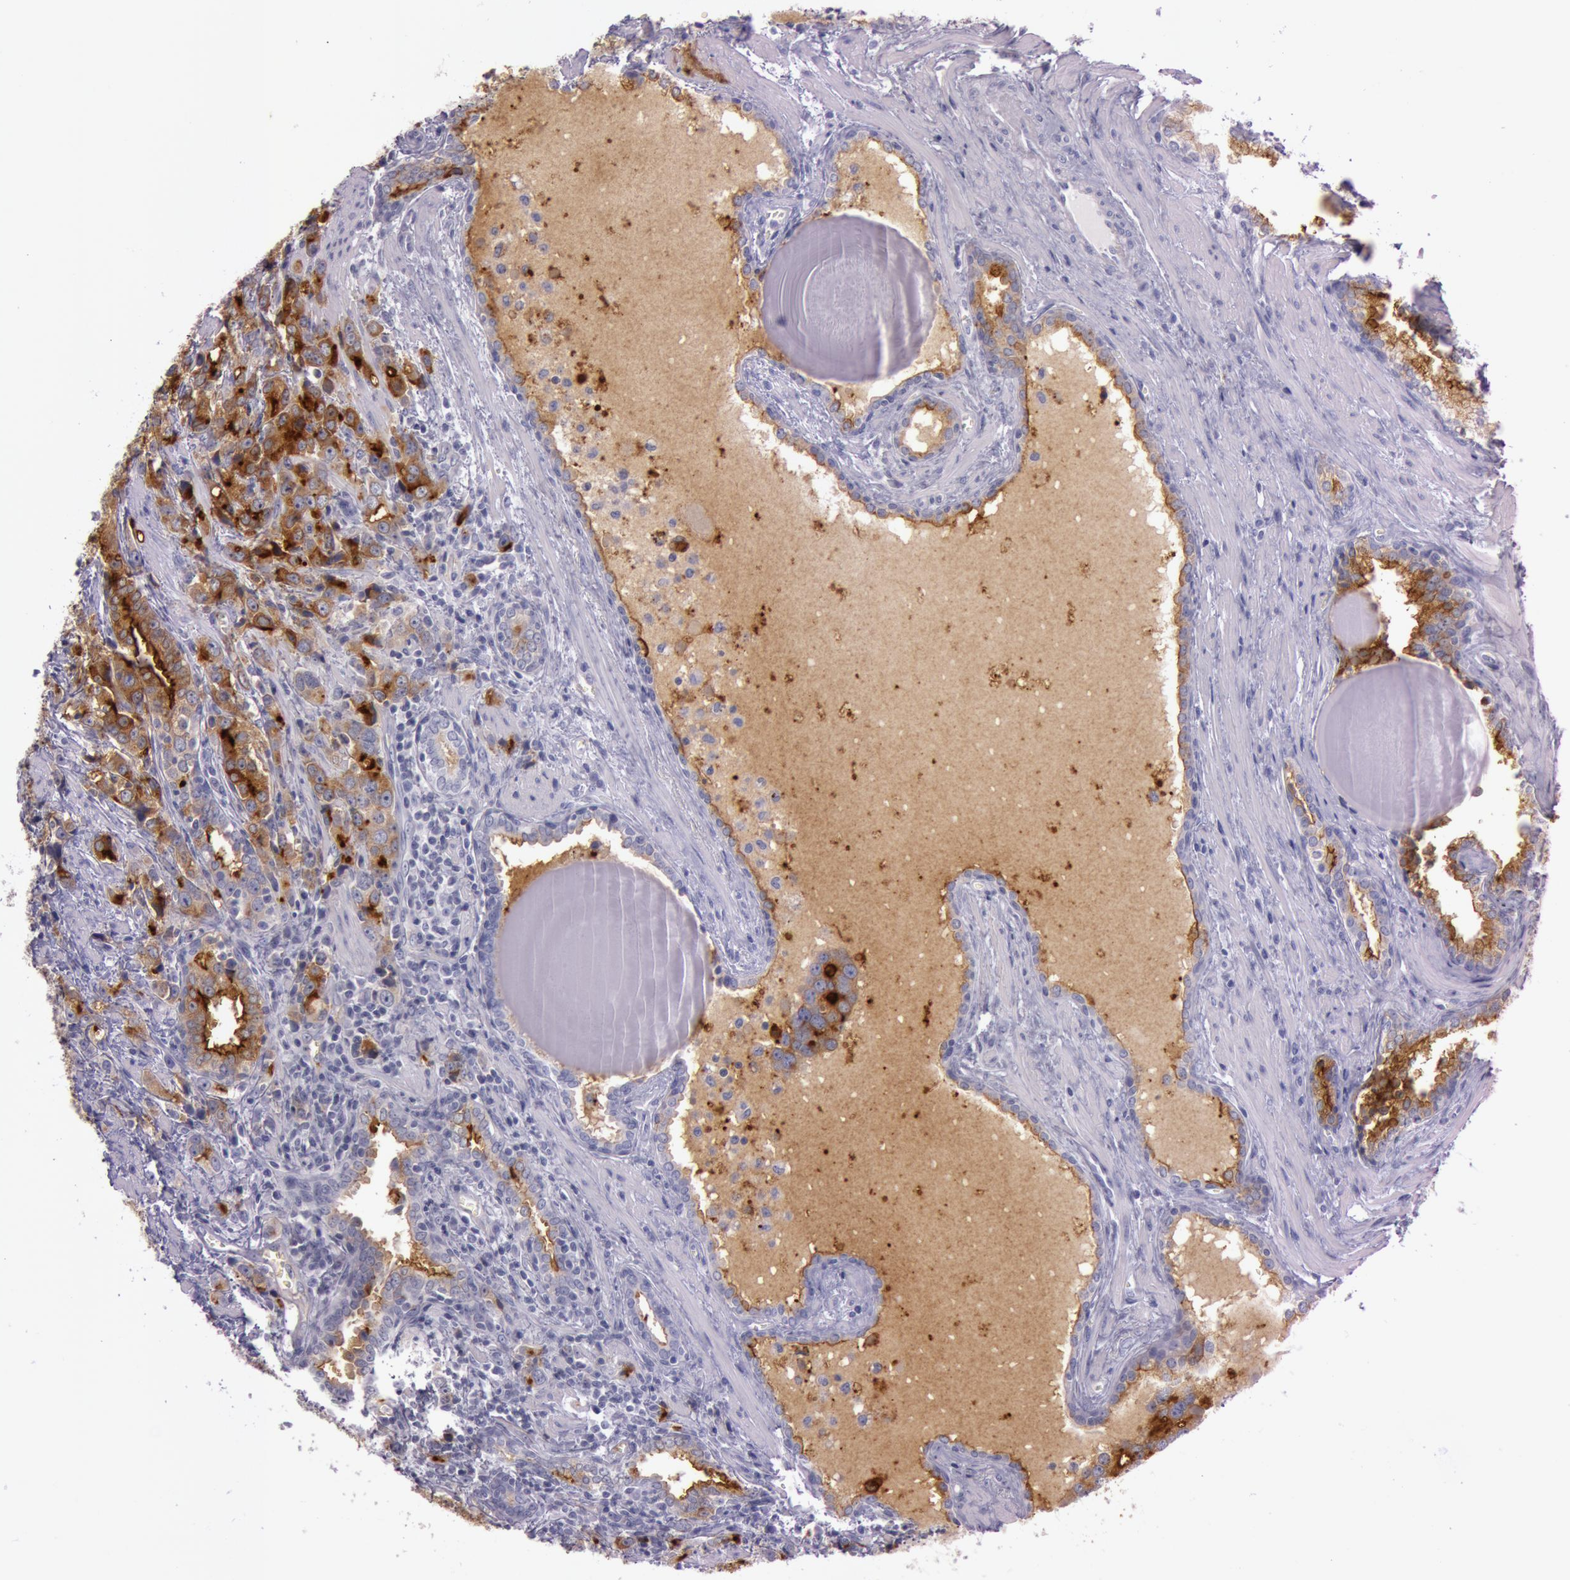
{"staining": {"intensity": "strong", "quantity": ">75%", "location": "cytoplasmic/membranous"}, "tissue": "prostate cancer", "cell_type": "Tumor cells", "image_type": "cancer", "snomed": [{"axis": "morphology", "description": "Adenocarcinoma, High grade"}, {"axis": "topography", "description": "Prostate"}], "caption": "Immunohistochemical staining of human prostate high-grade adenocarcinoma shows high levels of strong cytoplasmic/membranous protein staining in about >75% of tumor cells.", "gene": "FOLH1", "patient": {"sex": "male", "age": 71}}